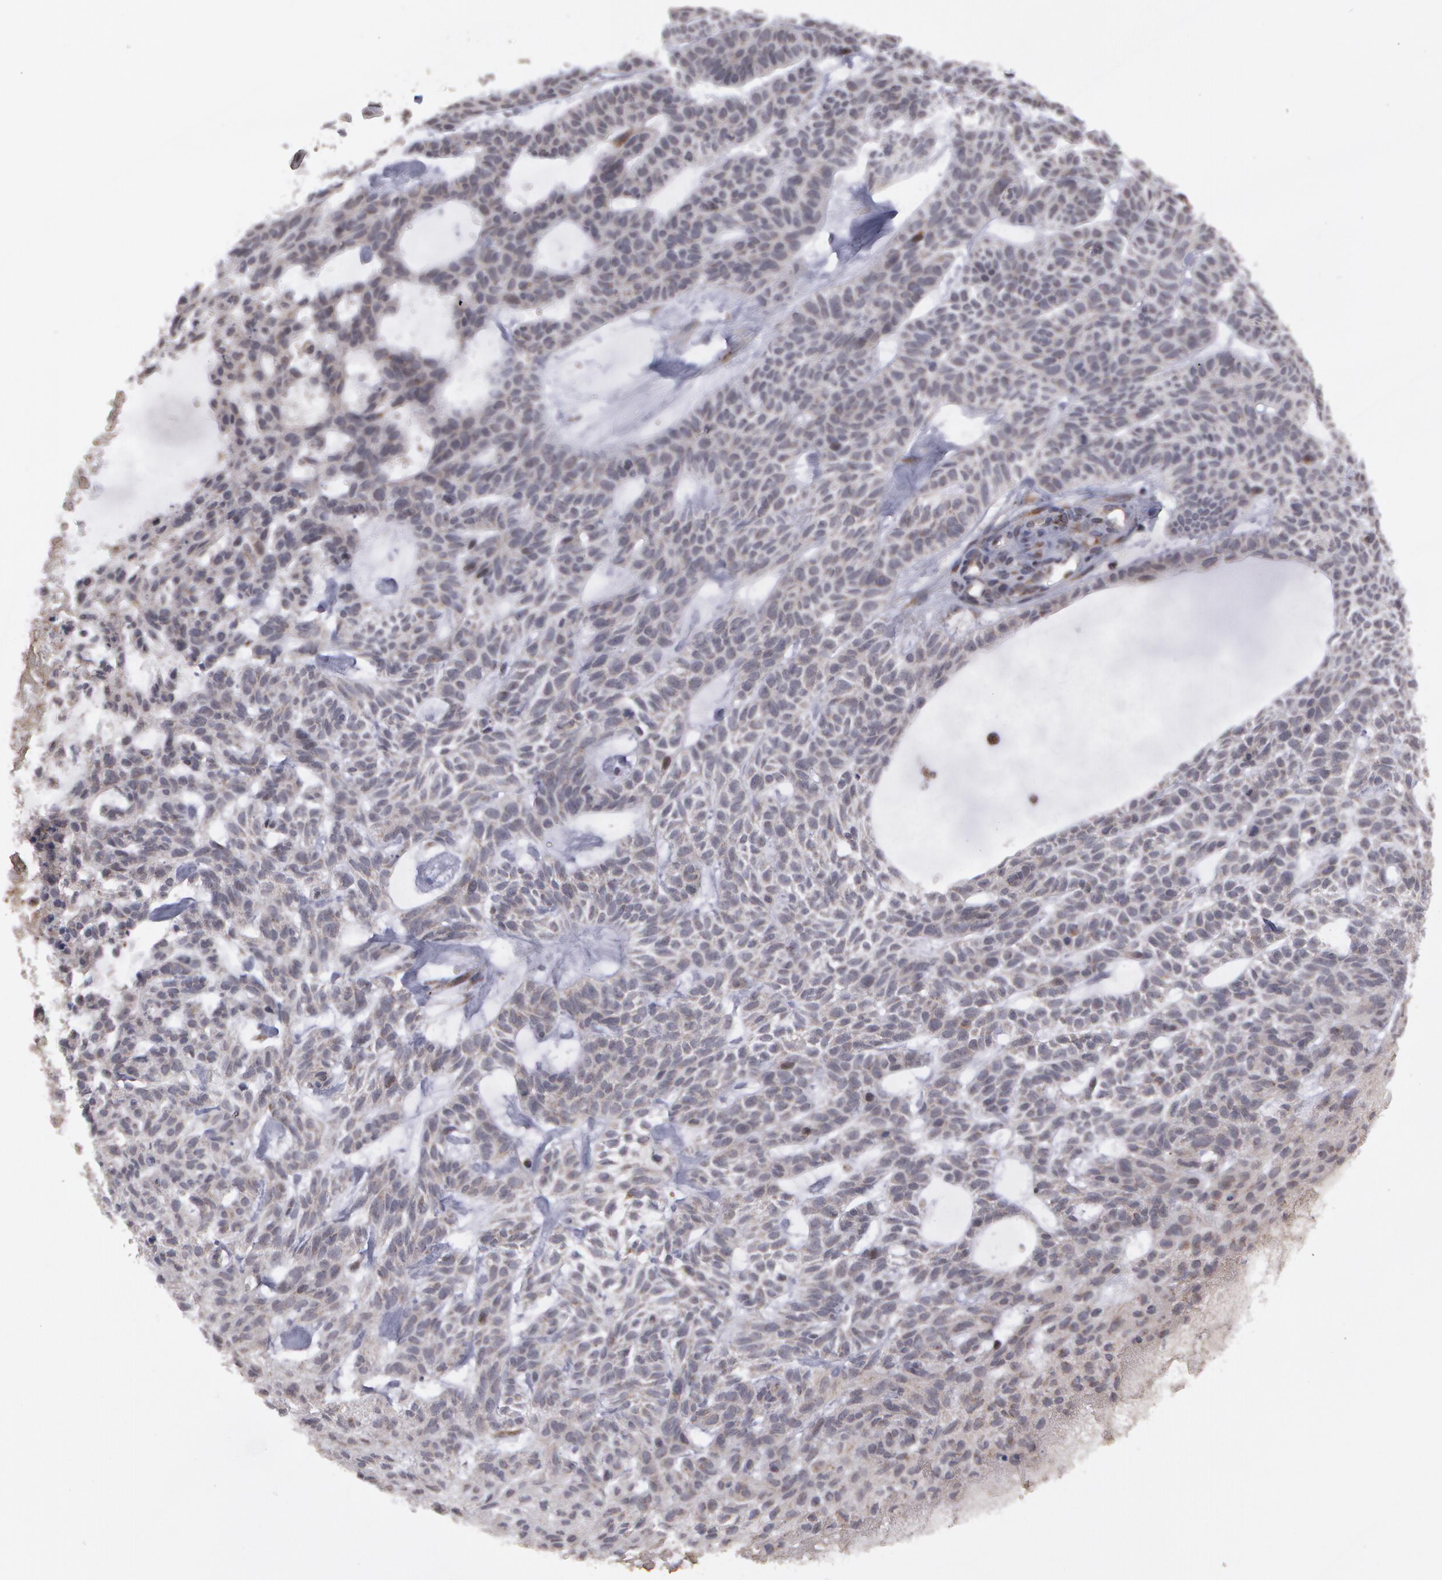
{"staining": {"intensity": "negative", "quantity": "none", "location": "none"}, "tissue": "skin cancer", "cell_type": "Tumor cells", "image_type": "cancer", "snomed": [{"axis": "morphology", "description": "Basal cell carcinoma"}, {"axis": "topography", "description": "Skin"}], "caption": "Tumor cells are negative for protein expression in human basal cell carcinoma (skin).", "gene": "STX5", "patient": {"sex": "male", "age": 75}}